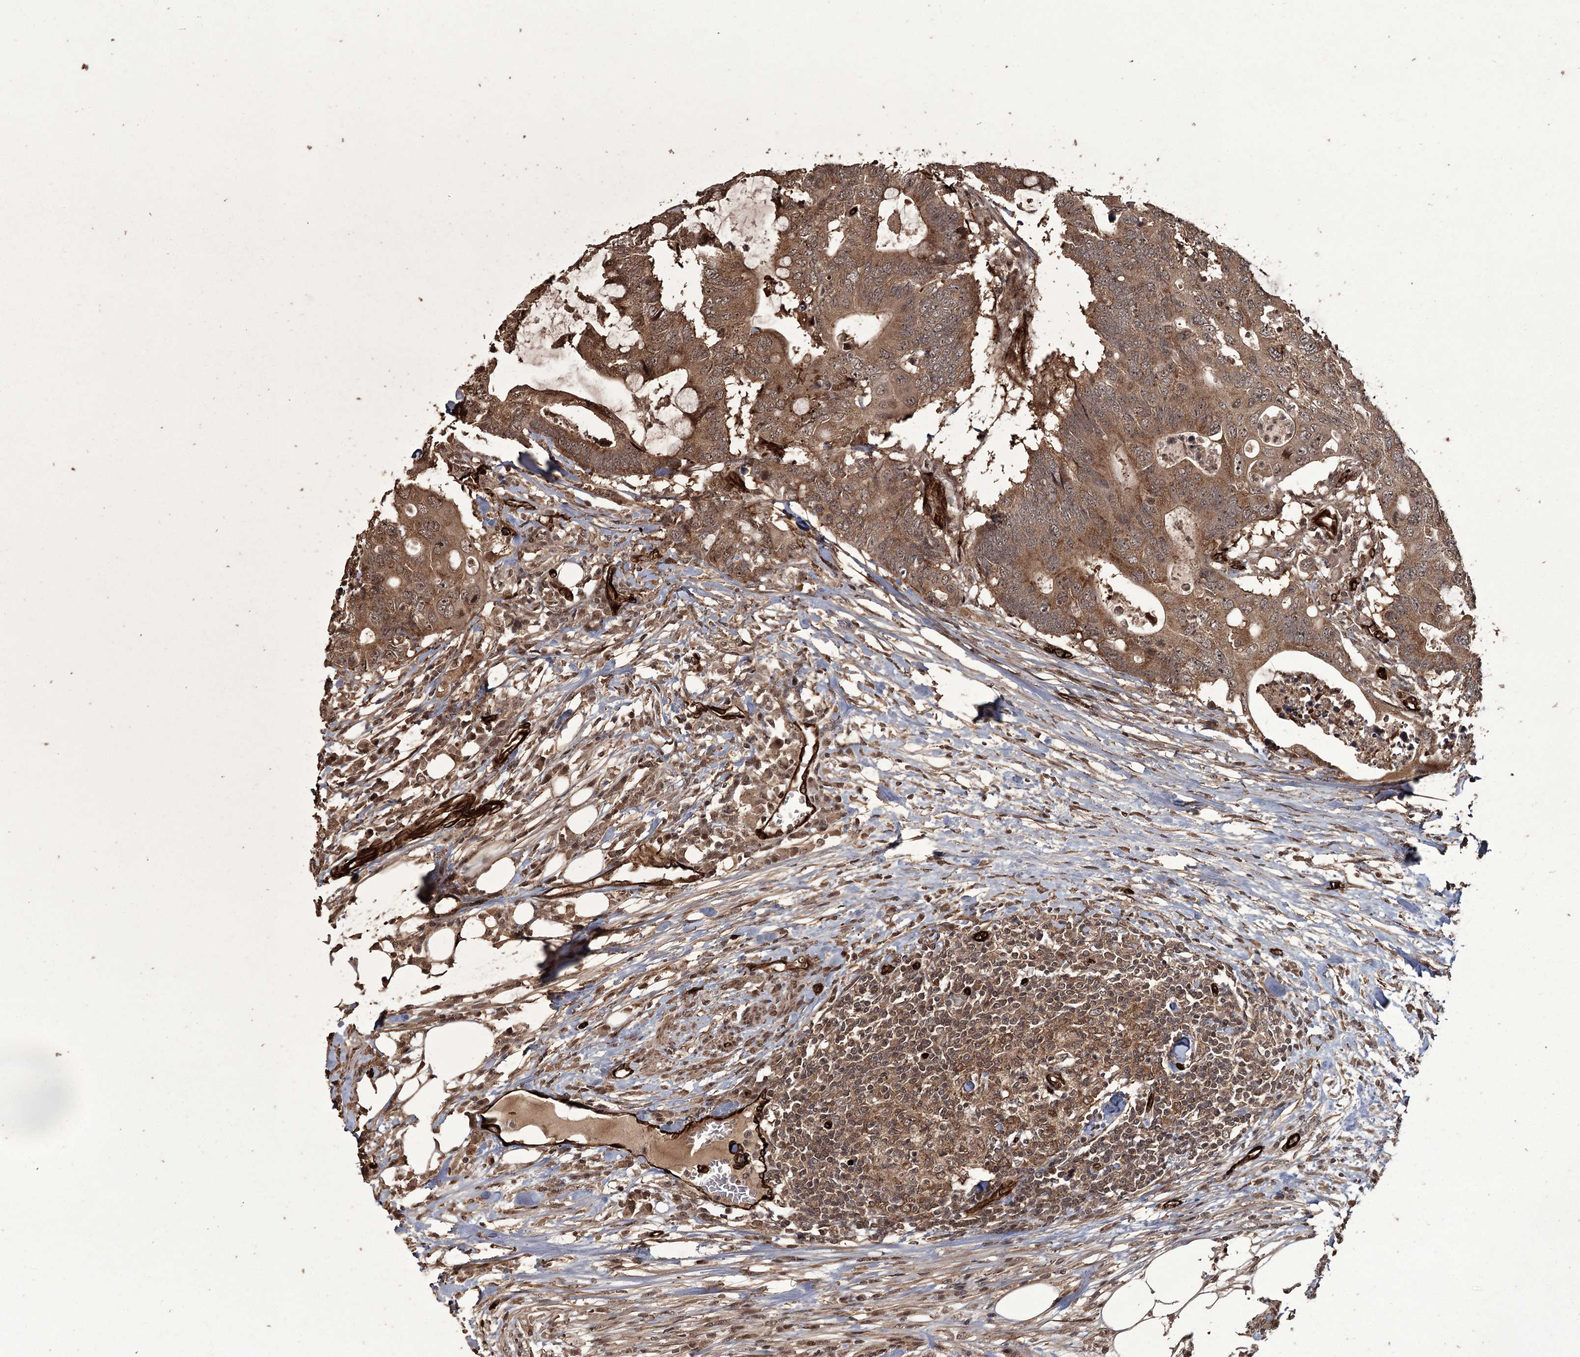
{"staining": {"intensity": "moderate", "quantity": ">75%", "location": "cytoplasmic/membranous"}, "tissue": "colorectal cancer", "cell_type": "Tumor cells", "image_type": "cancer", "snomed": [{"axis": "morphology", "description": "Adenocarcinoma, NOS"}, {"axis": "topography", "description": "Colon"}], "caption": "Colorectal adenocarcinoma was stained to show a protein in brown. There is medium levels of moderate cytoplasmic/membranous staining in about >75% of tumor cells. The staining was performed using DAB to visualize the protein expression in brown, while the nuclei were stained in blue with hematoxylin (Magnification: 20x).", "gene": "RPAP3", "patient": {"sex": "male", "age": 71}}